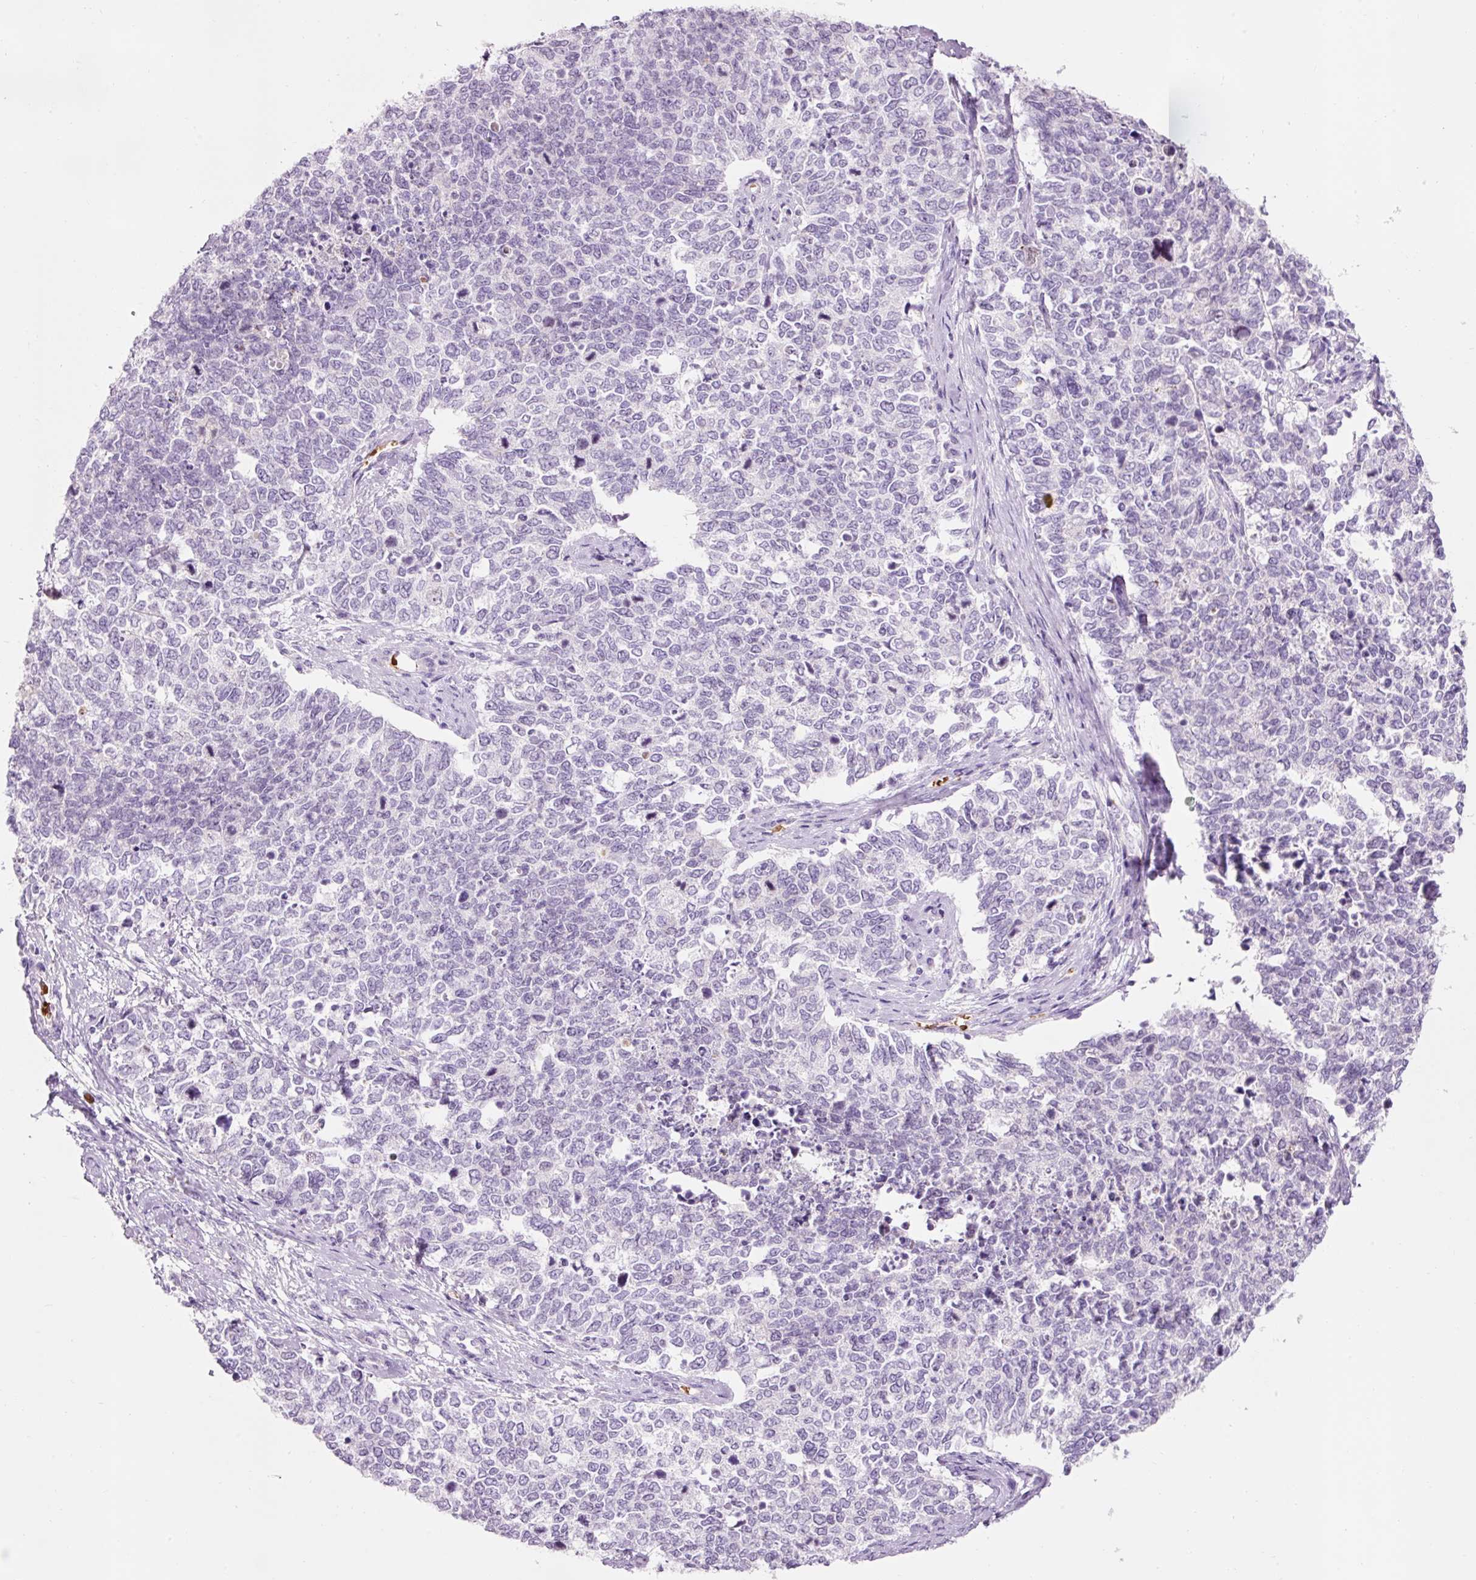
{"staining": {"intensity": "negative", "quantity": "none", "location": "none"}, "tissue": "cervical cancer", "cell_type": "Tumor cells", "image_type": "cancer", "snomed": [{"axis": "morphology", "description": "Squamous cell carcinoma, NOS"}, {"axis": "topography", "description": "Cervix"}], "caption": "A histopathology image of human cervical squamous cell carcinoma is negative for staining in tumor cells. The staining is performed using DAB (3,3'-diaminobenzidine) brown chromogen with nuclei counter-stained in using hematoxylin.", "gene": "DHRS11", "patient": {"sex": "female", "age": 63}}